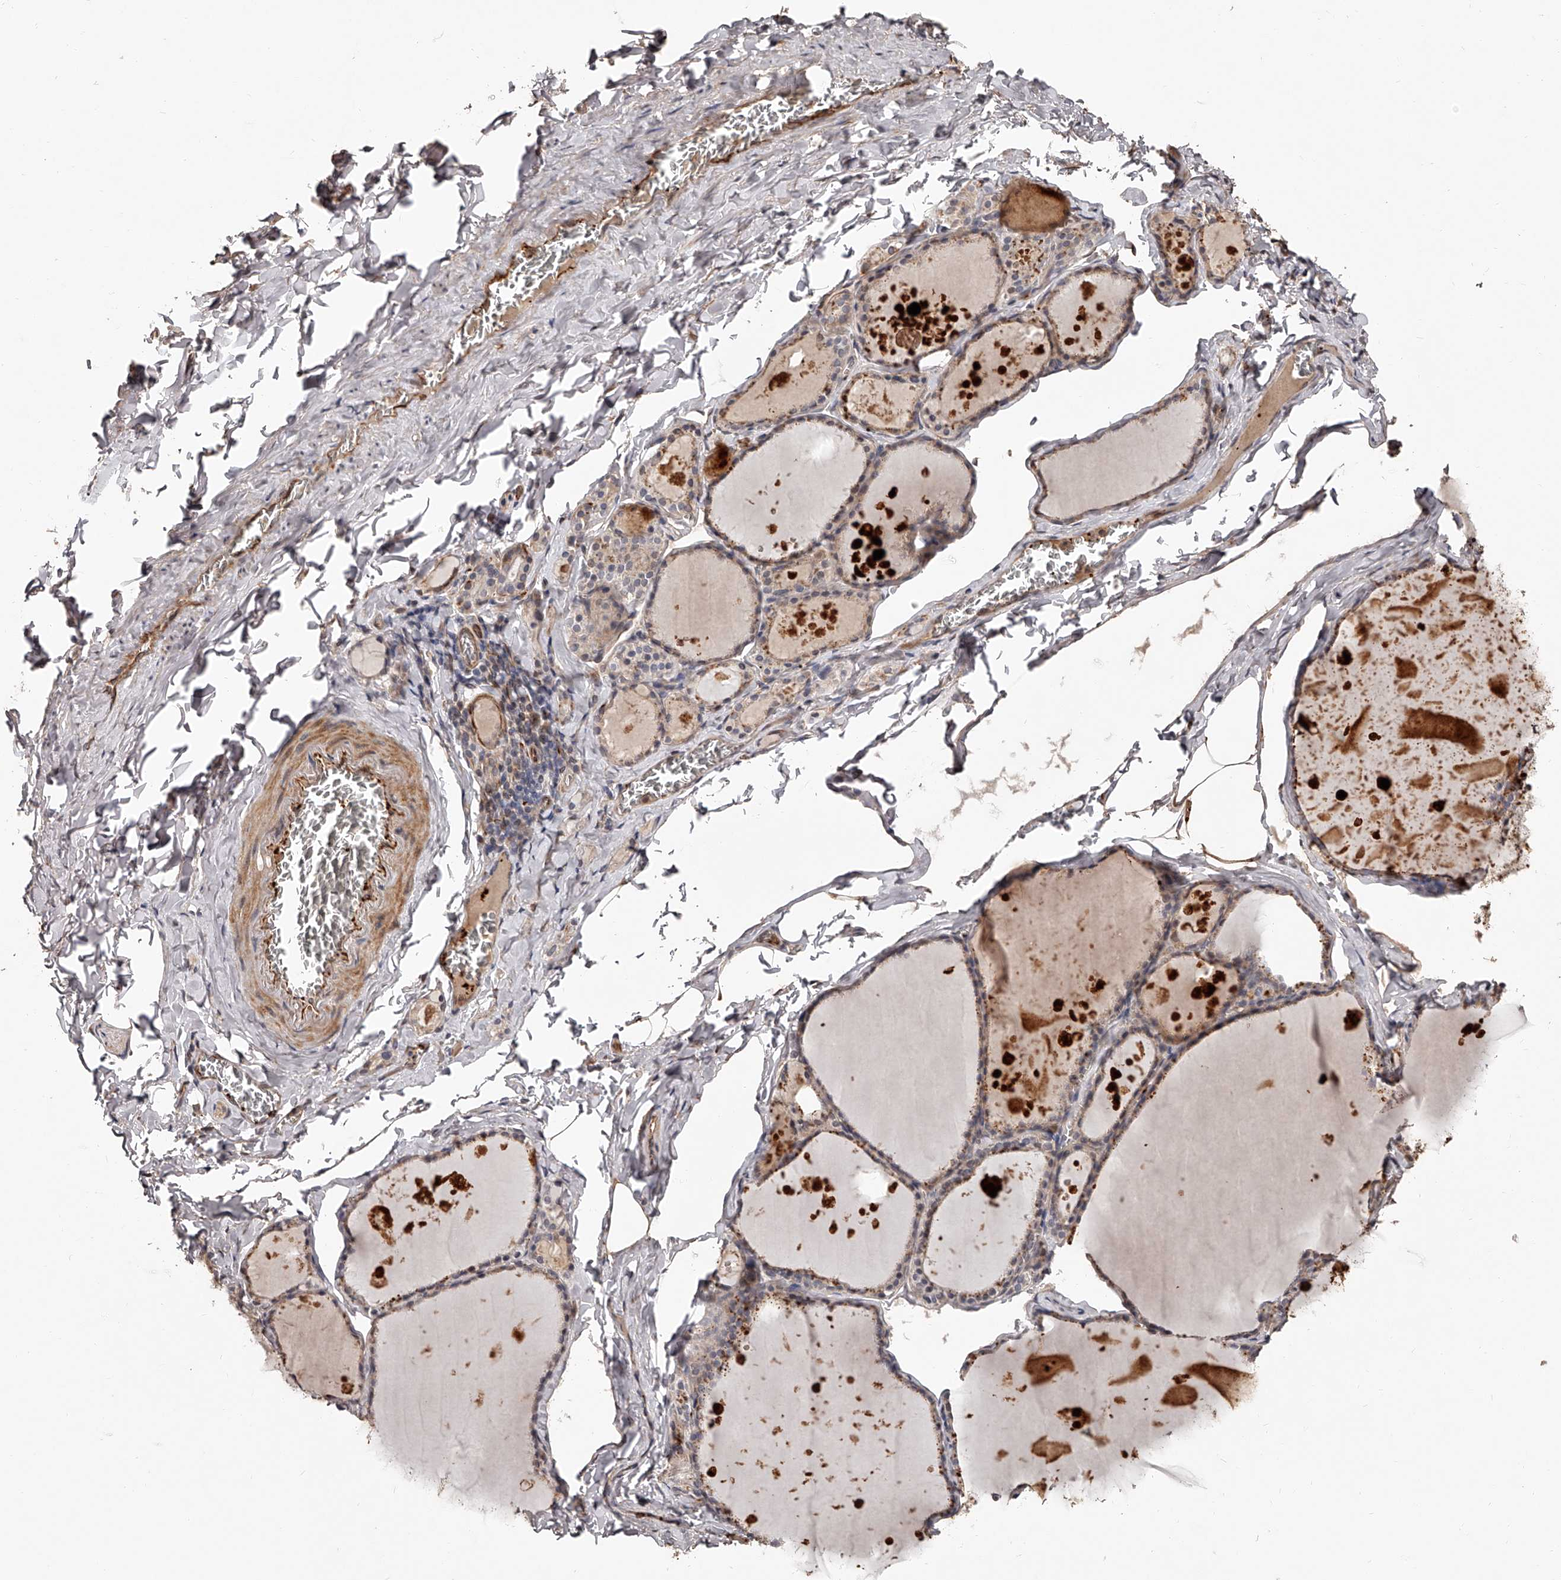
{"staining": {"intensity": "weak", "quantity": "25%-75%", "location": "cytoplasmic/membranous"}, "tissue": "thyroid gland", "cell_type": "Glandular cells", "image_type": "normal", "snomed": [{"axis": "morphology", "description": "Normal tissue, NOS"}, {"axis": "topography", "description": "Thyroid gland"}], "caption": "Unremarkable thyroid gland reveals weak cytoplasmic/membranous positivity in approximately 25%-75% of glandular cells, visualized by immunohistochemistry.", "gene": "URGCP", "patient": {"sex": "male", "age": 56}}